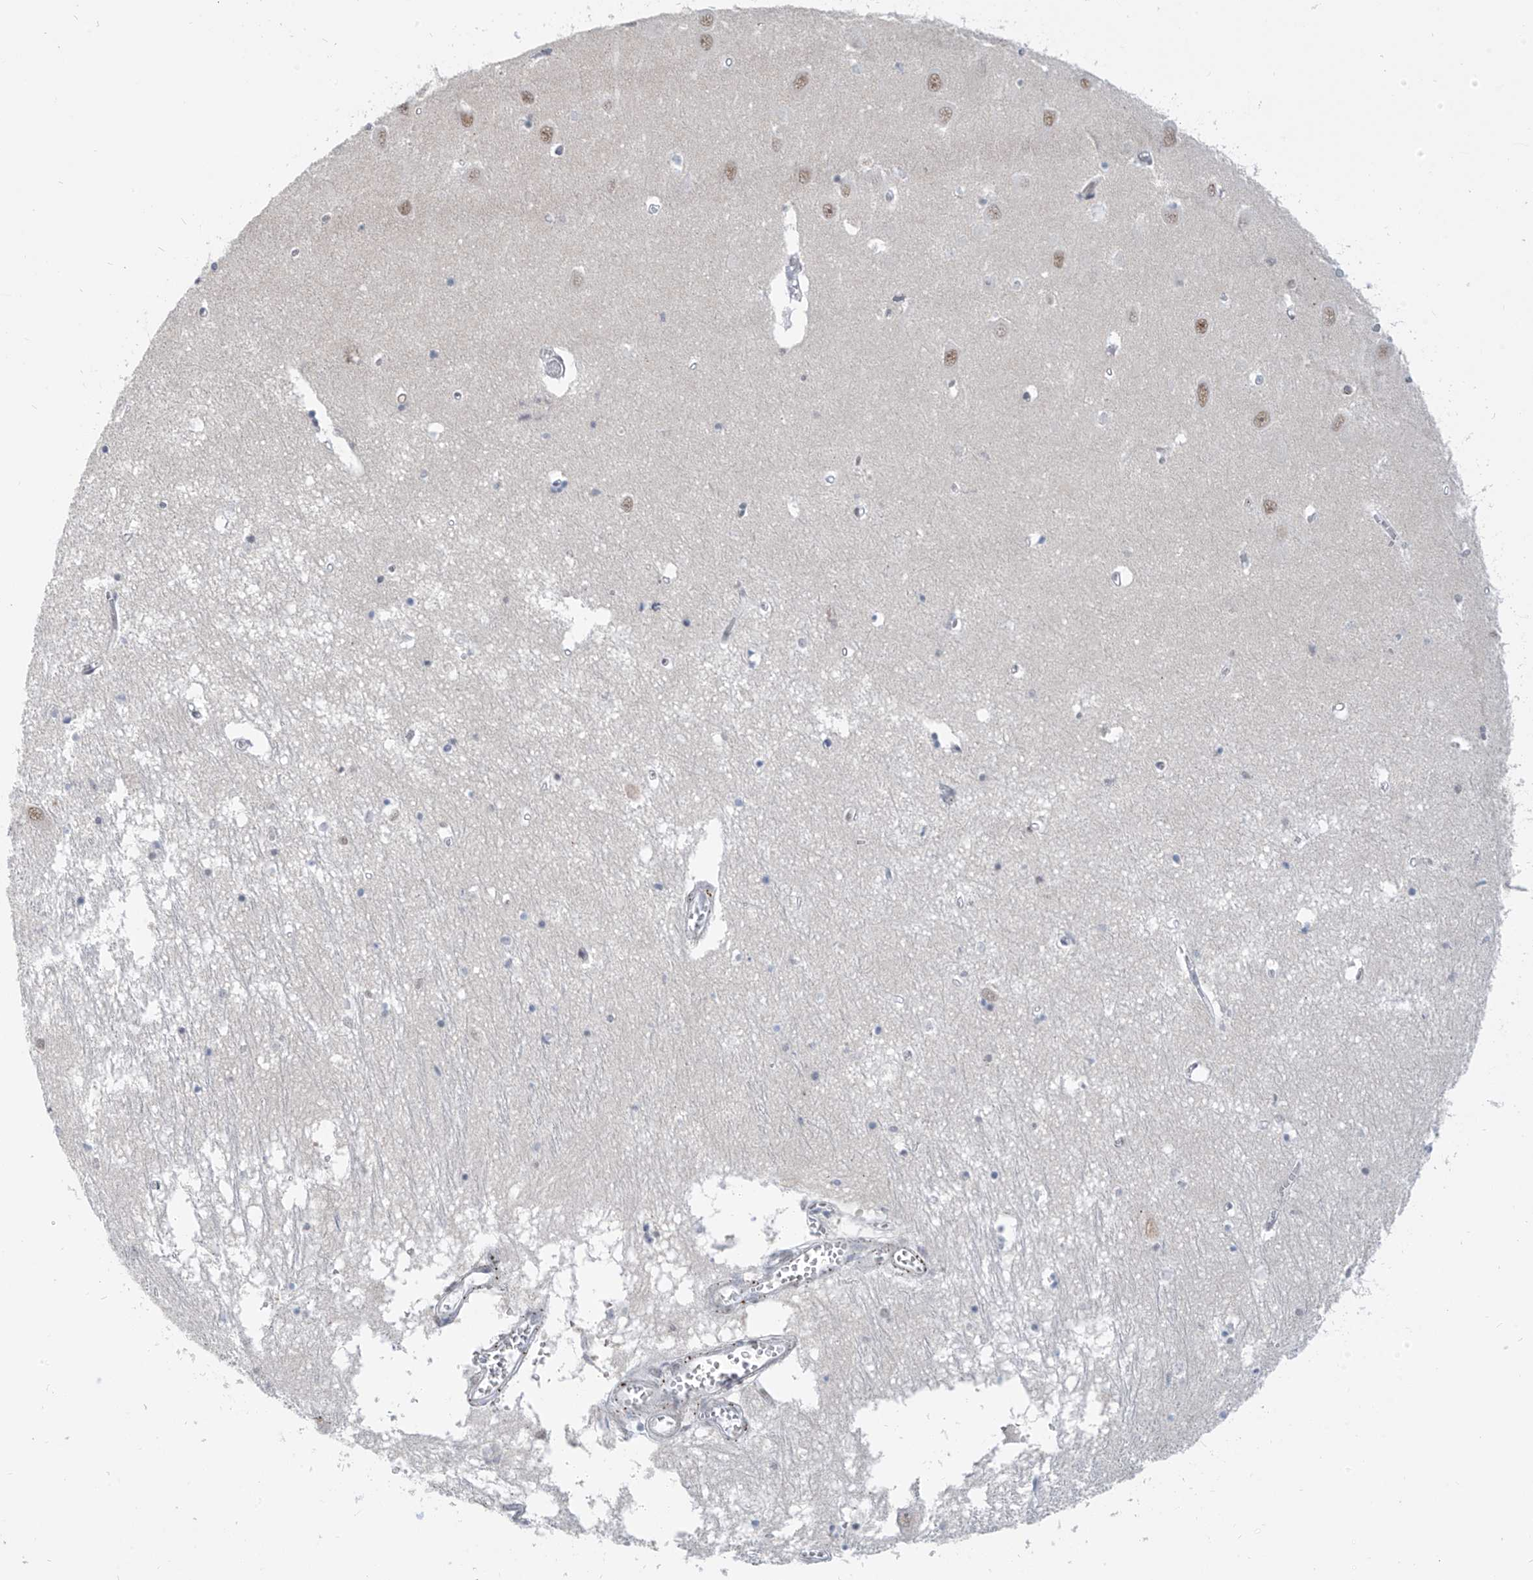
{"staining": {"intensity": "negative", "quantity": "none", "location": "none"}, "tissue": "hippocampus", "cell_type": "Glial cells", "image_type": "normal", "snomed": [{"axis": "morphology", "description": "Normal tissue, NOS"}, {"axis": "topography", "description": "Hippocampus"}], "caption": "Glial cells show no significant protein staining in benign hippocampus. (DAB (3,3'-diaminobenzidine) IHC, high magnification).", "gene": "MCM9", "patient": {"sex": "male", "age": 70}}